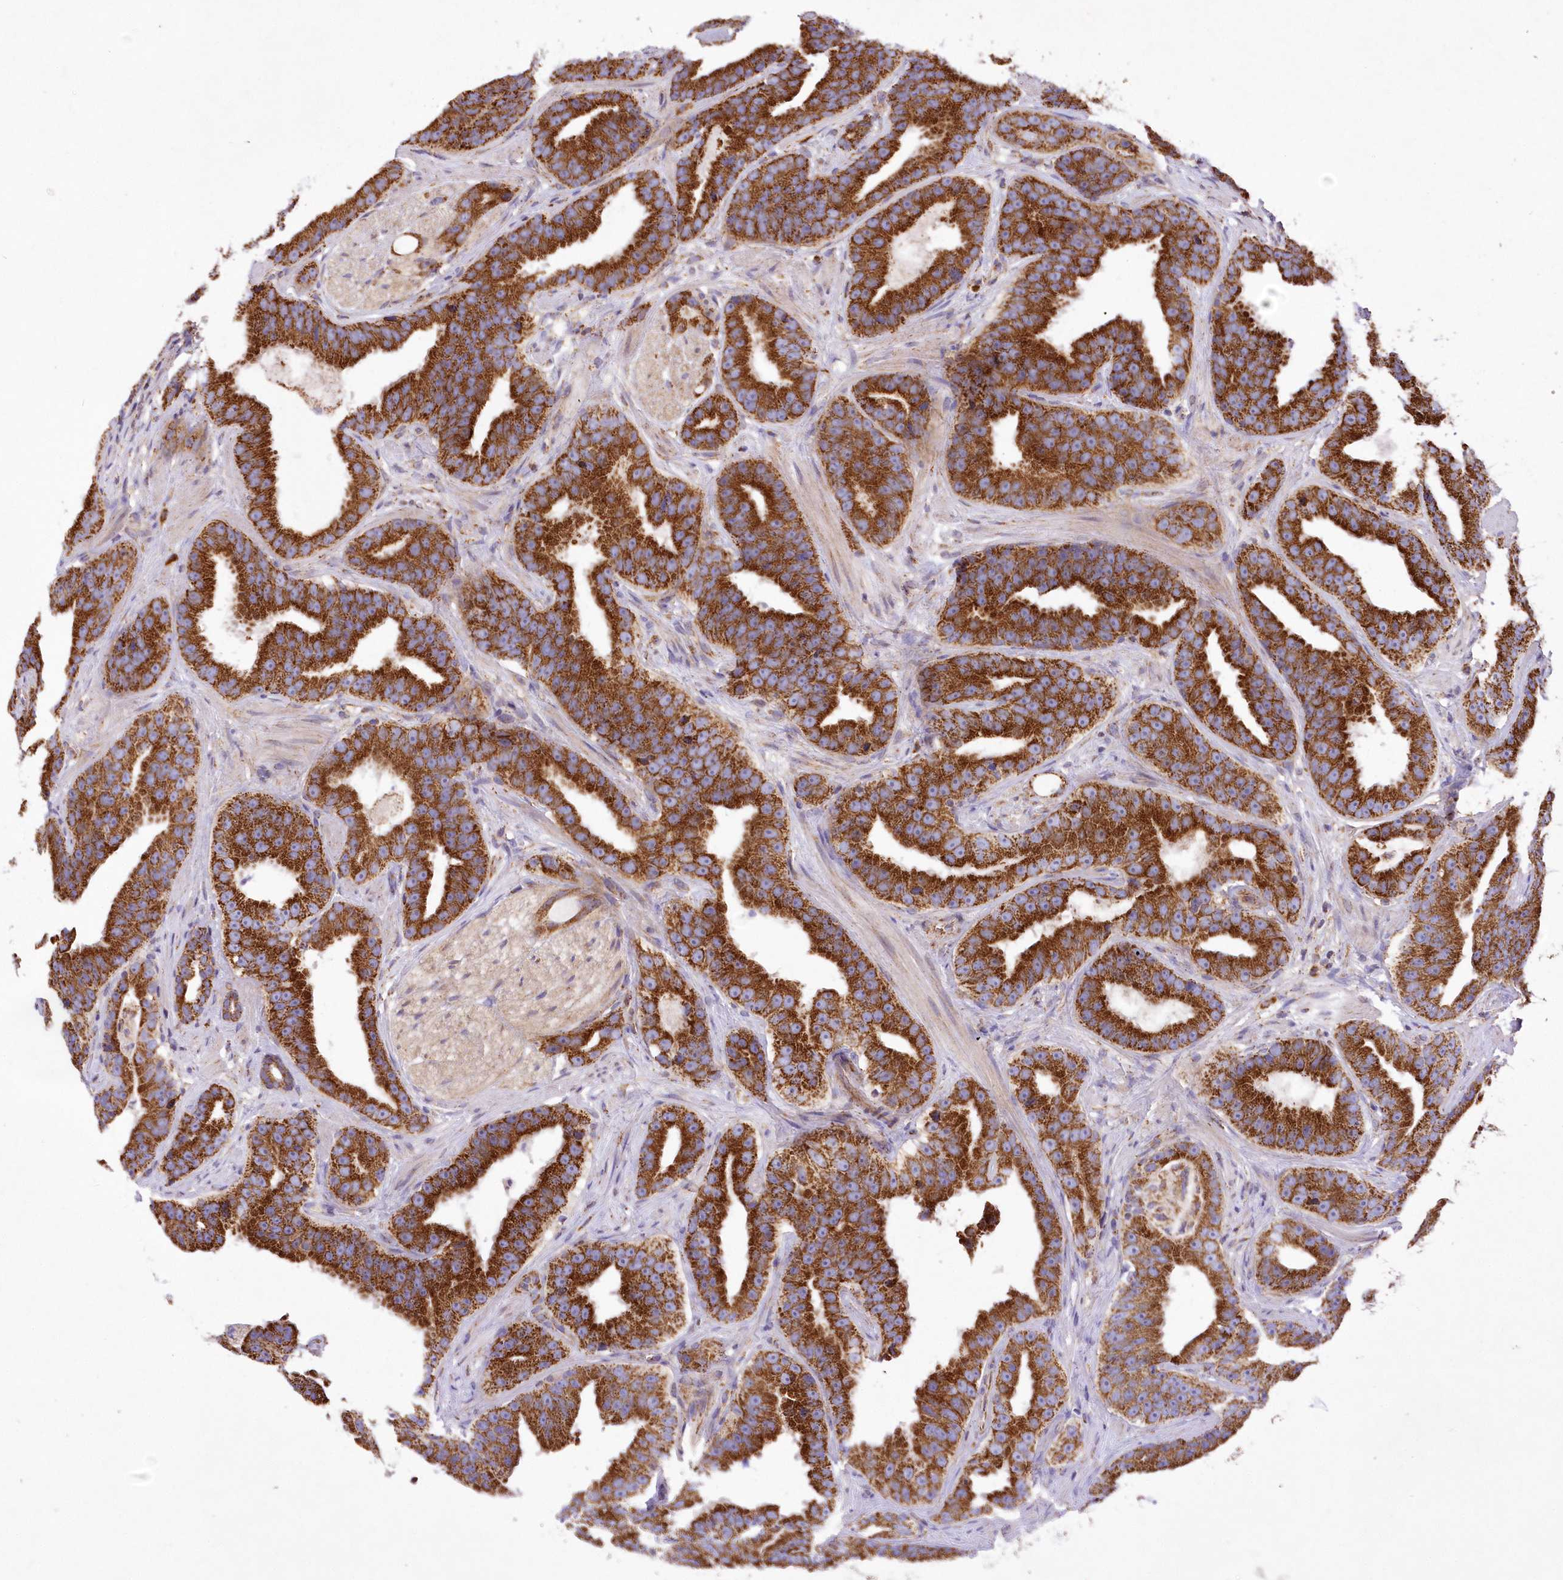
{"staining": {"intensity": "strong", "quantity": ">75%", "location": "nuclear"}, "tissue": "prostate cancer", "cell_type": "Tumor cells", "image_type": "cancer", "snomed": [{"axis": "morphology", "description": "Adenocarcinoma, Low grade"}, {"axis": "topography", "description": "Prostate"}], "caption": "Low-grade adenocarcinoma (prostate) stained with a brown dye shows strong nuclear positive staining in approximately >75% of tumor cells.", "gene": "ASNSD1", "patient": {"sex": "male", "age": 59}}